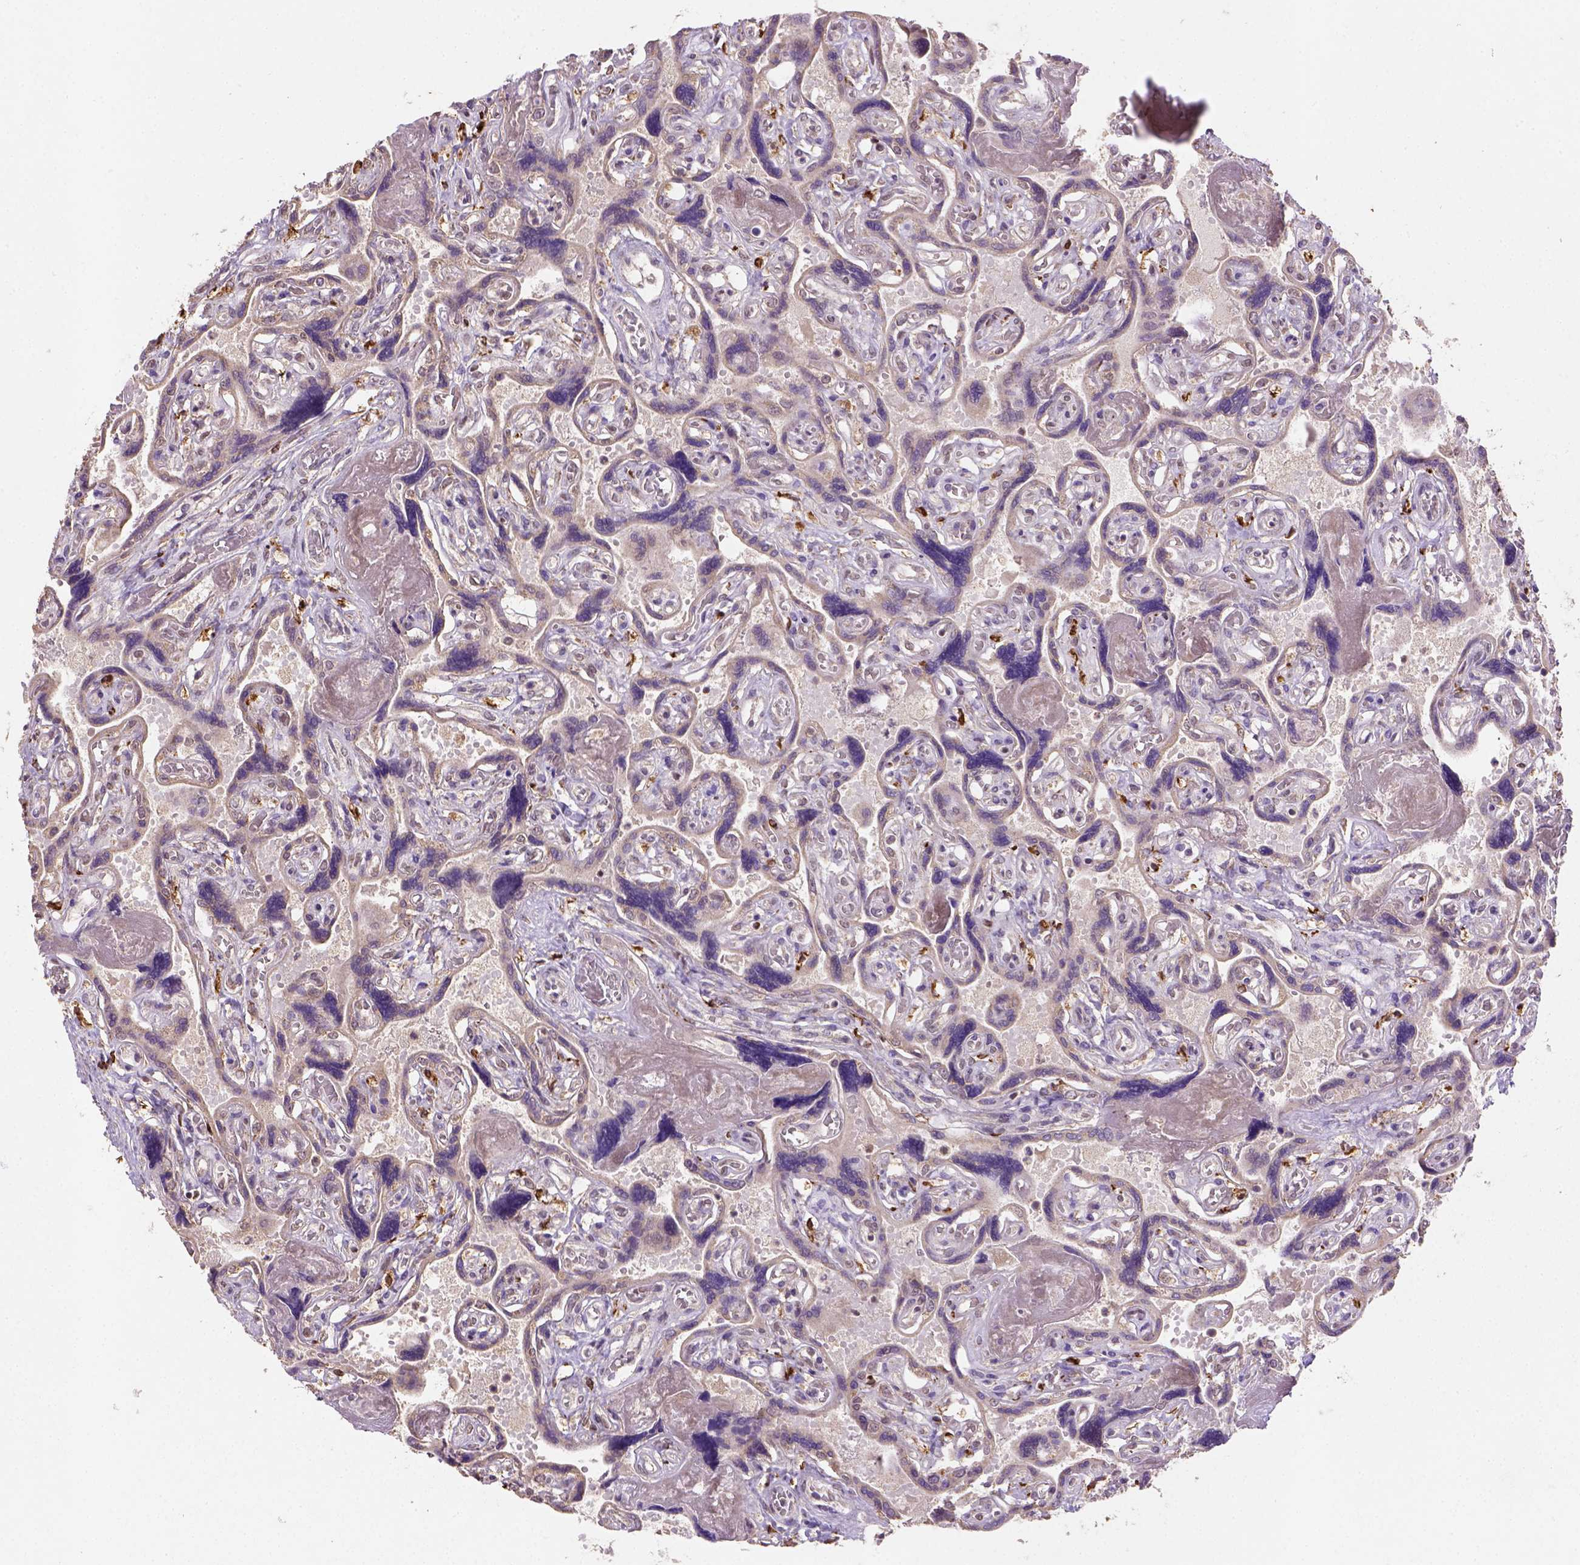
{"staining": {"intensity": "weak", "quantity": ">75%", "location": "nuclear"}, "tissue": "placenta", "cell_type": "Decidual cells", "image_type": "normal", "snomed": [{"axis": "morphology", "description": "Normal tissue, NOS"}, {"axis": "topography", "description": "Placenta"}], "caption": "Approximately >75% of decidual cells in normal placenta display weak nuclear protein positivity as visualized by brown immunohistochemical staining.", "gene": "NUDT10", "patient": {"sex": "female", "age": 32}}